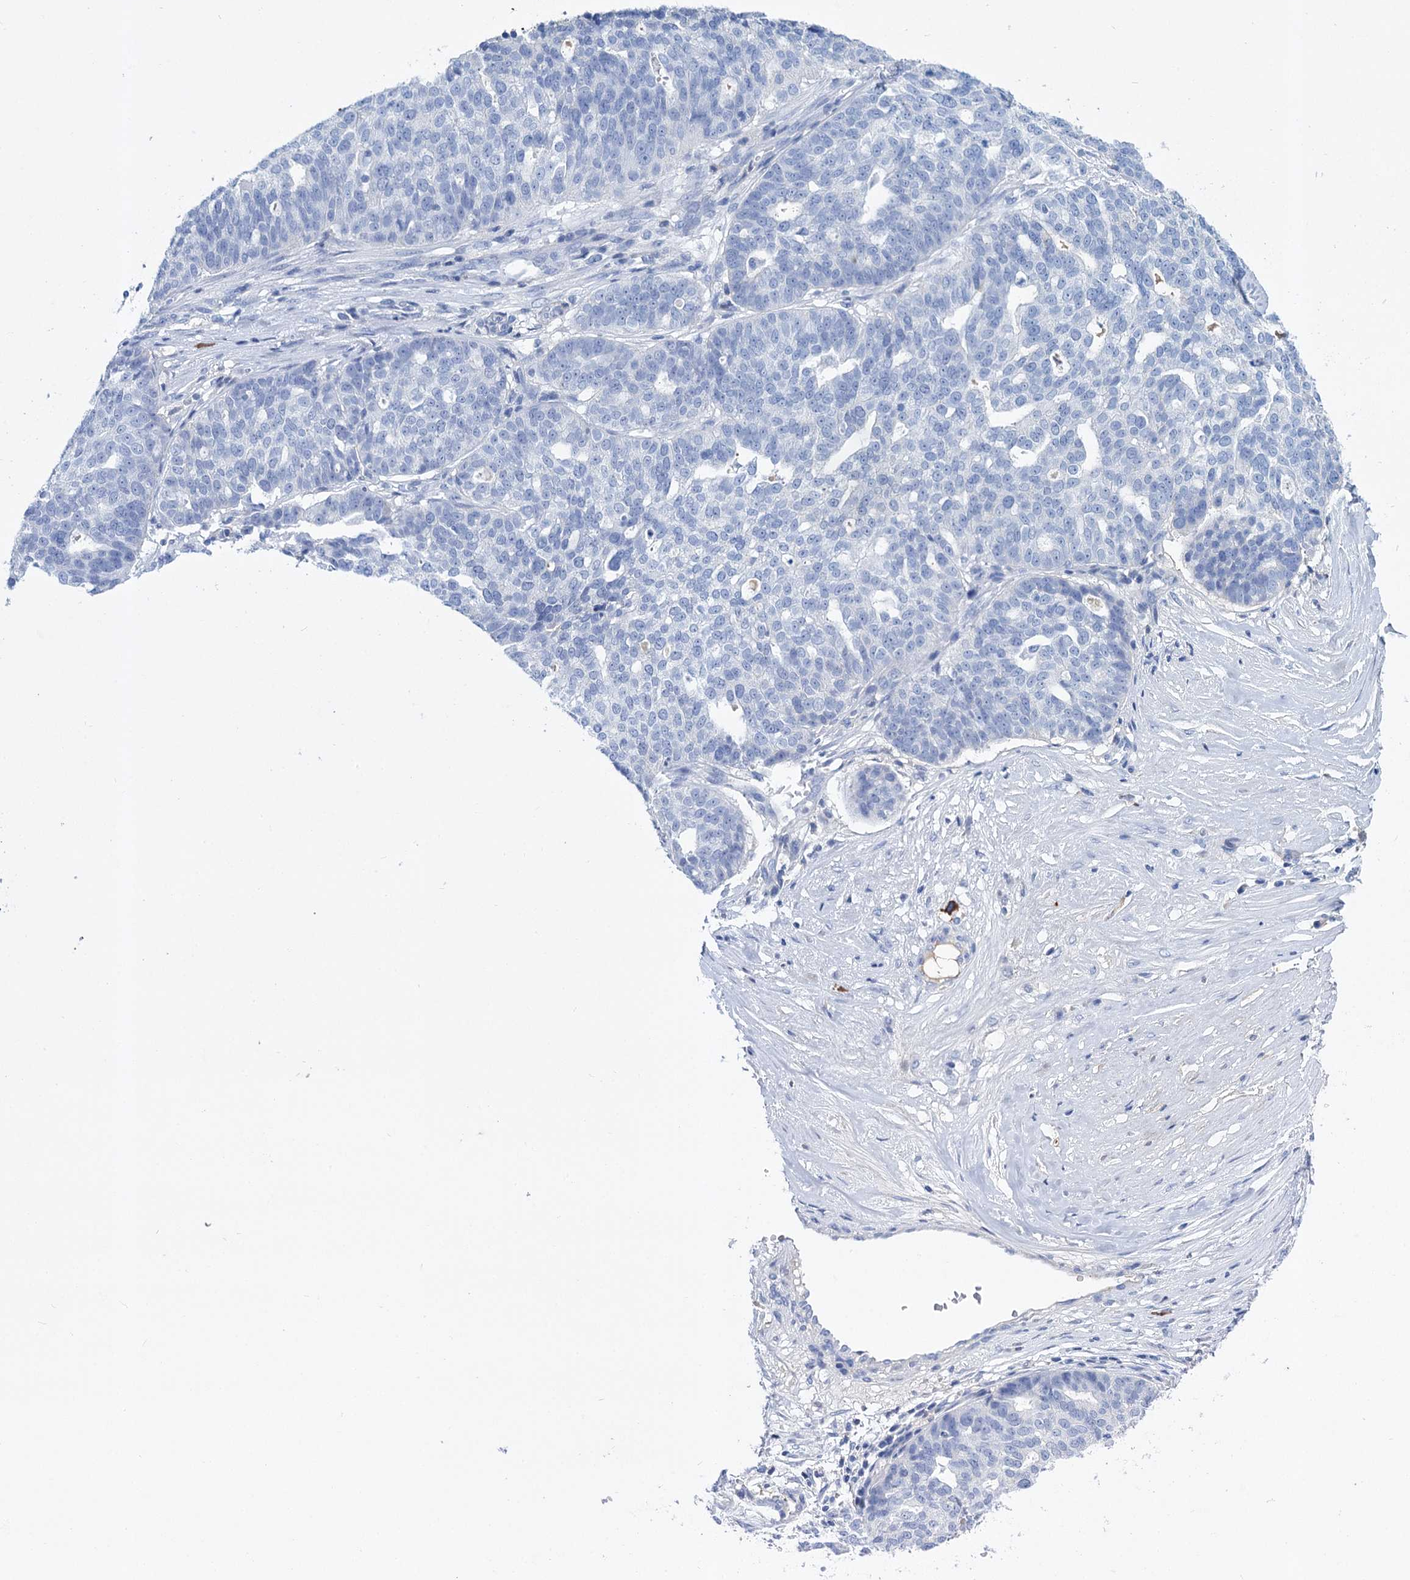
{"staining": {"intensity": "negative", "quantity": "none", "location": "none"}, "tissue": "ovarian cancer", "cell_type": "Tumor cells", "image_type": "cancer", "snomed": [{"axis": "morphology", "description": "Cystadenocarcinoma, serous, NOS"}, {"axis": "topography", "description": "Ovary"}], "caption": "DAB immunohistochemical staining of ovarian cancer shows no significant expression in tumor cells.", "gene": "FBXW12", "patient": {"sex": "female", "age": 59}}